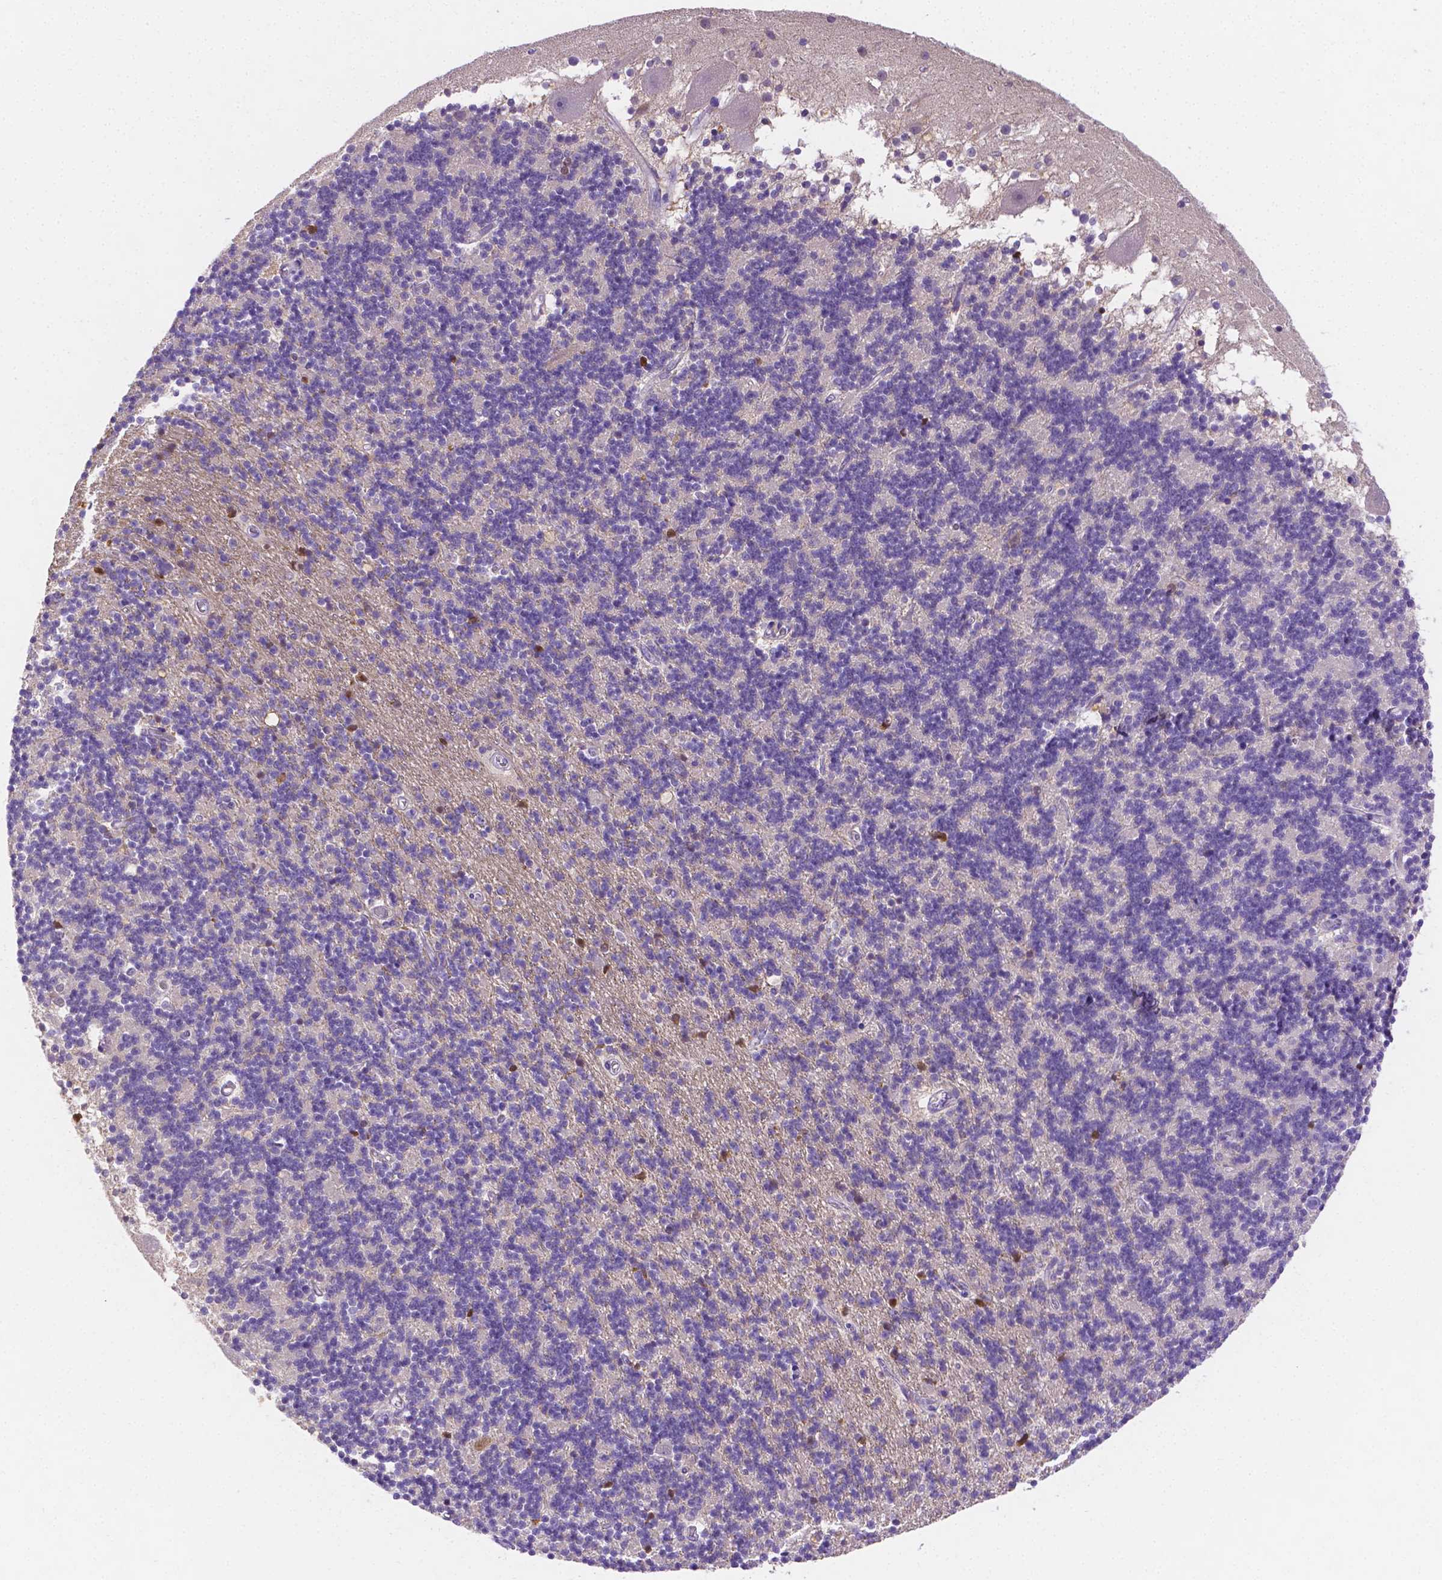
{"staining": {"intensity": "negative", "quantity": "none", "location": "none"}, "tissue": "cerebellum", "cell_type": "Cells in granular layer", "image_type": "normal", "snomed": [{"axis": "morphology", "description": "Normal tissue, NOS"}, {"axis": "topography", "description": "Cerebellum"}], "caption": "IHC of normal cerebellum exhibits no staining in cells in granular layer.", "gene": "NXPH2", "patient": {"sex": "male", "age": 54}}